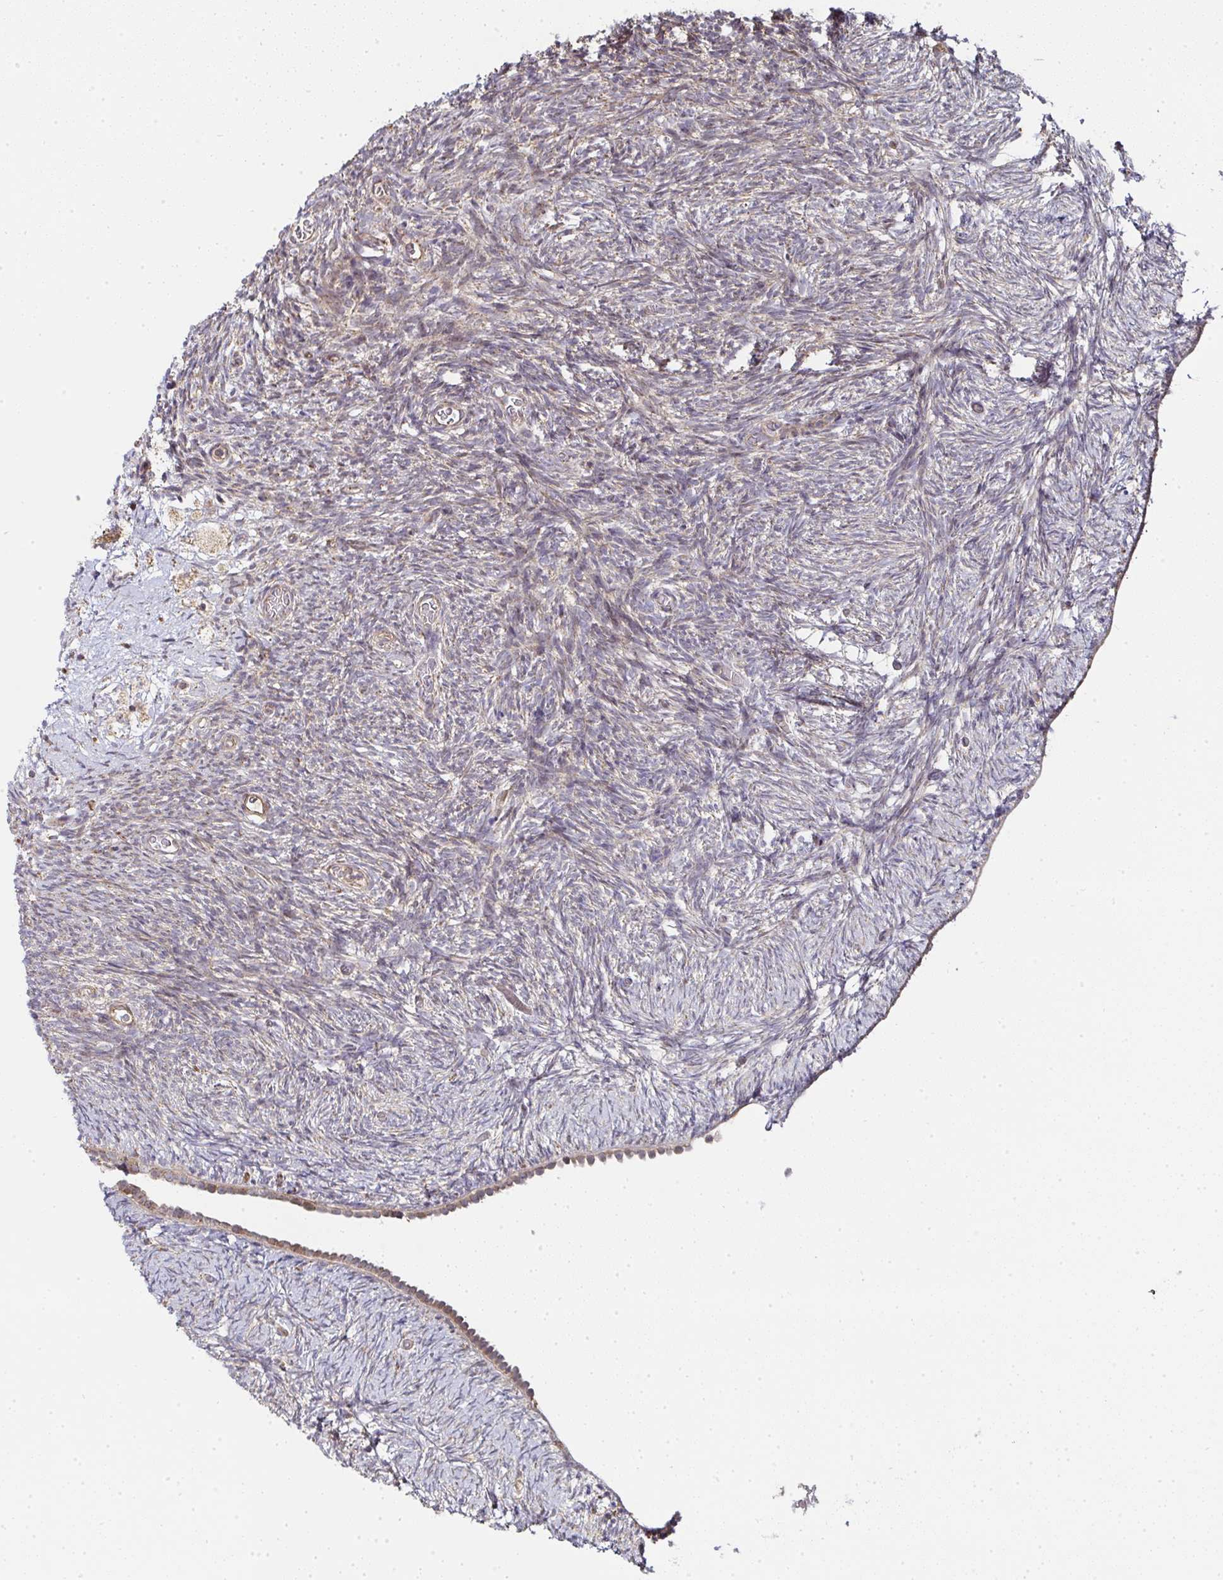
{"staining": {"intensity": "negative", "quantity": "none", "location": "none"}, "tissue": "ovary", "cell_type": "Ovarian stroma cells", "image_type": "normal", "snomed": [{"axis": "morphology", "description": "Normal tissue, NOS"}, {"axis": "topography", "description": "Ovary"}], "caption": "The image exhibits no staining of ovarian stroma cells in benign ovary.", "gene": "AGTPBP1", "patient": {"sex": "female", "age": 39}}